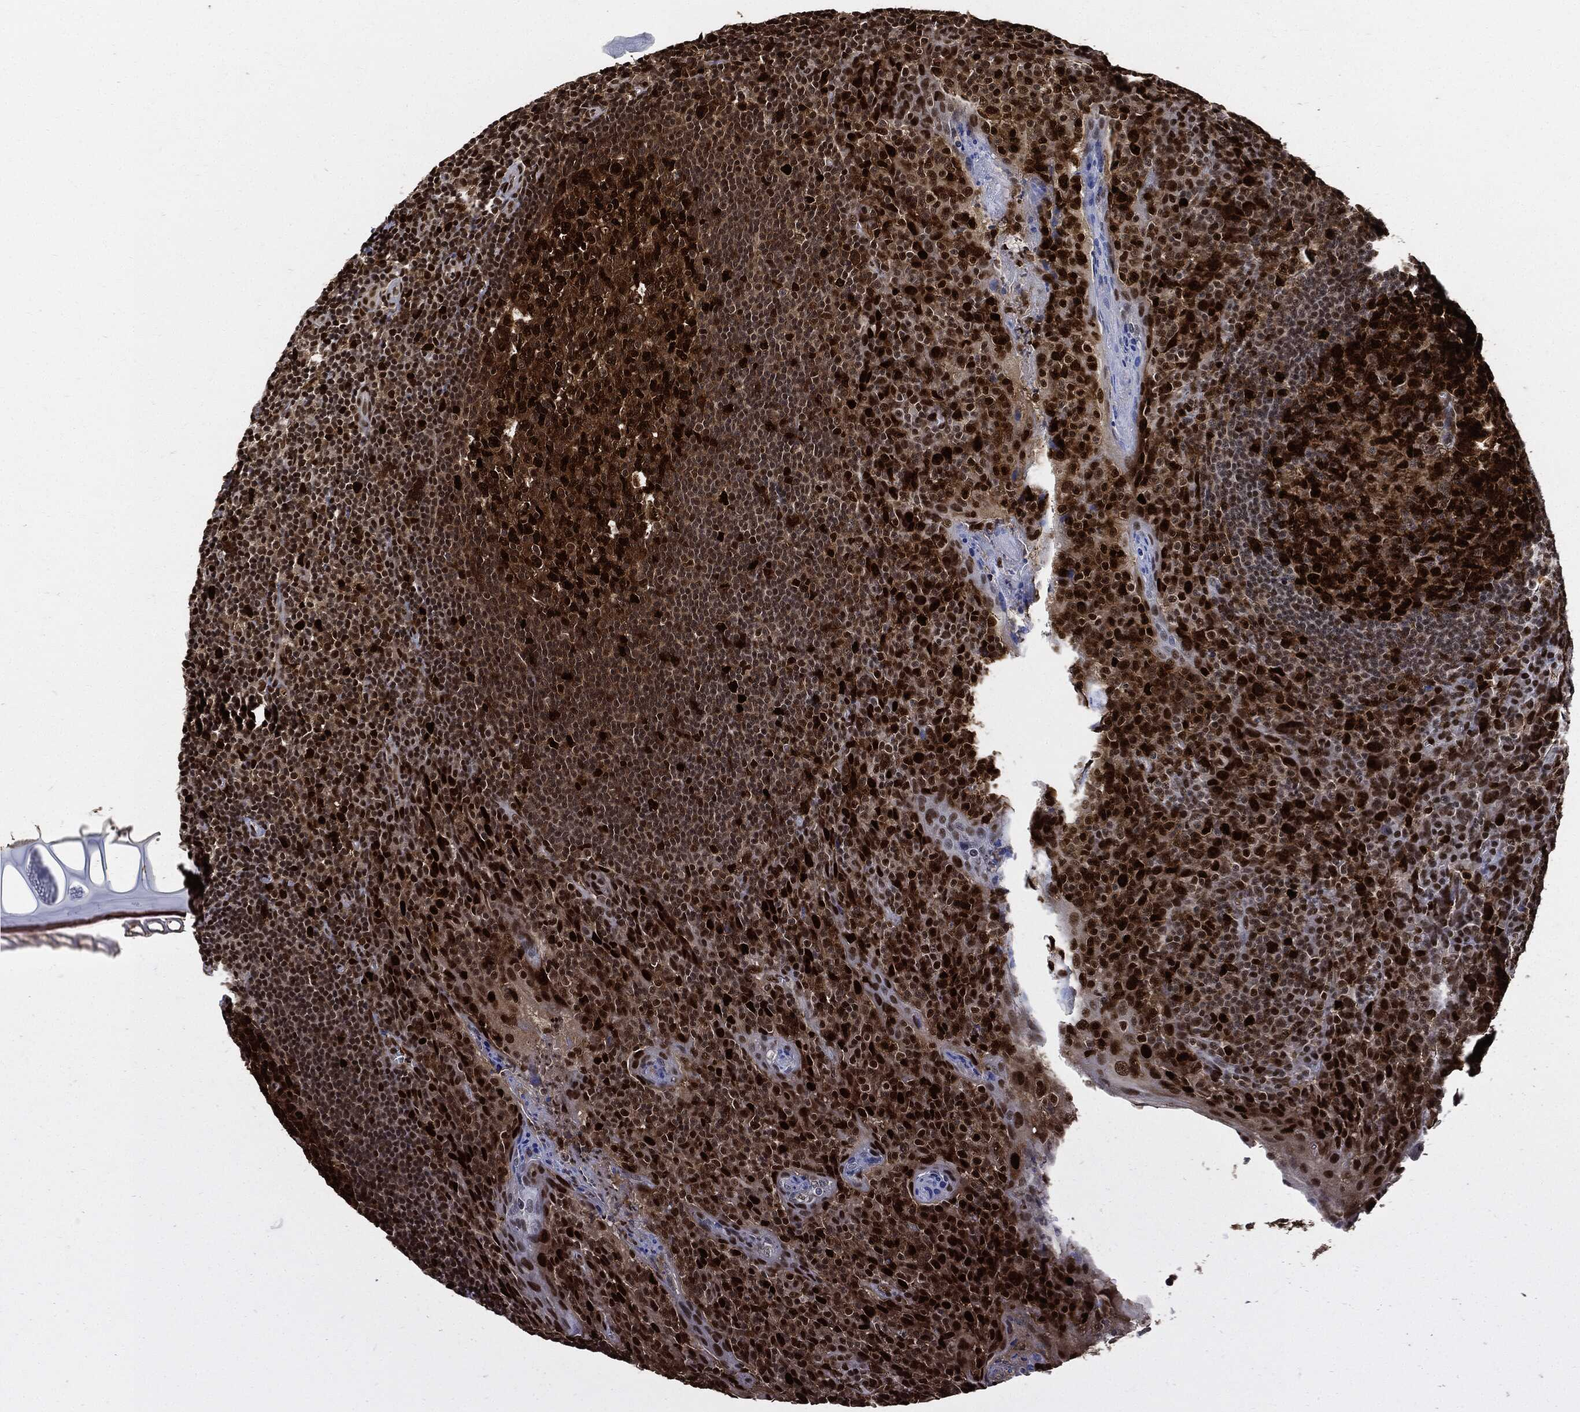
{"staining": {"intensity": "strong", "quantity": "25%-75%", "location": "nuclear"}, "tissue": "tonsil", "cell_type": "Germinal center cells", "image_type": "normal", "snomed": [{"axis": "morphology", "description": "Normal tissue, NOS"}, {"axis": "topography", "description": "Tonsil"}], "caption": "Tonsil stained with IHC shows strong nuclear staining in about 25%-75% of germinal center cells. (brown staining indicates protein expression, while blue staining denotes nuclei).", "gene": "PCNA", "patient": {"sex": "male", "age": 20}}